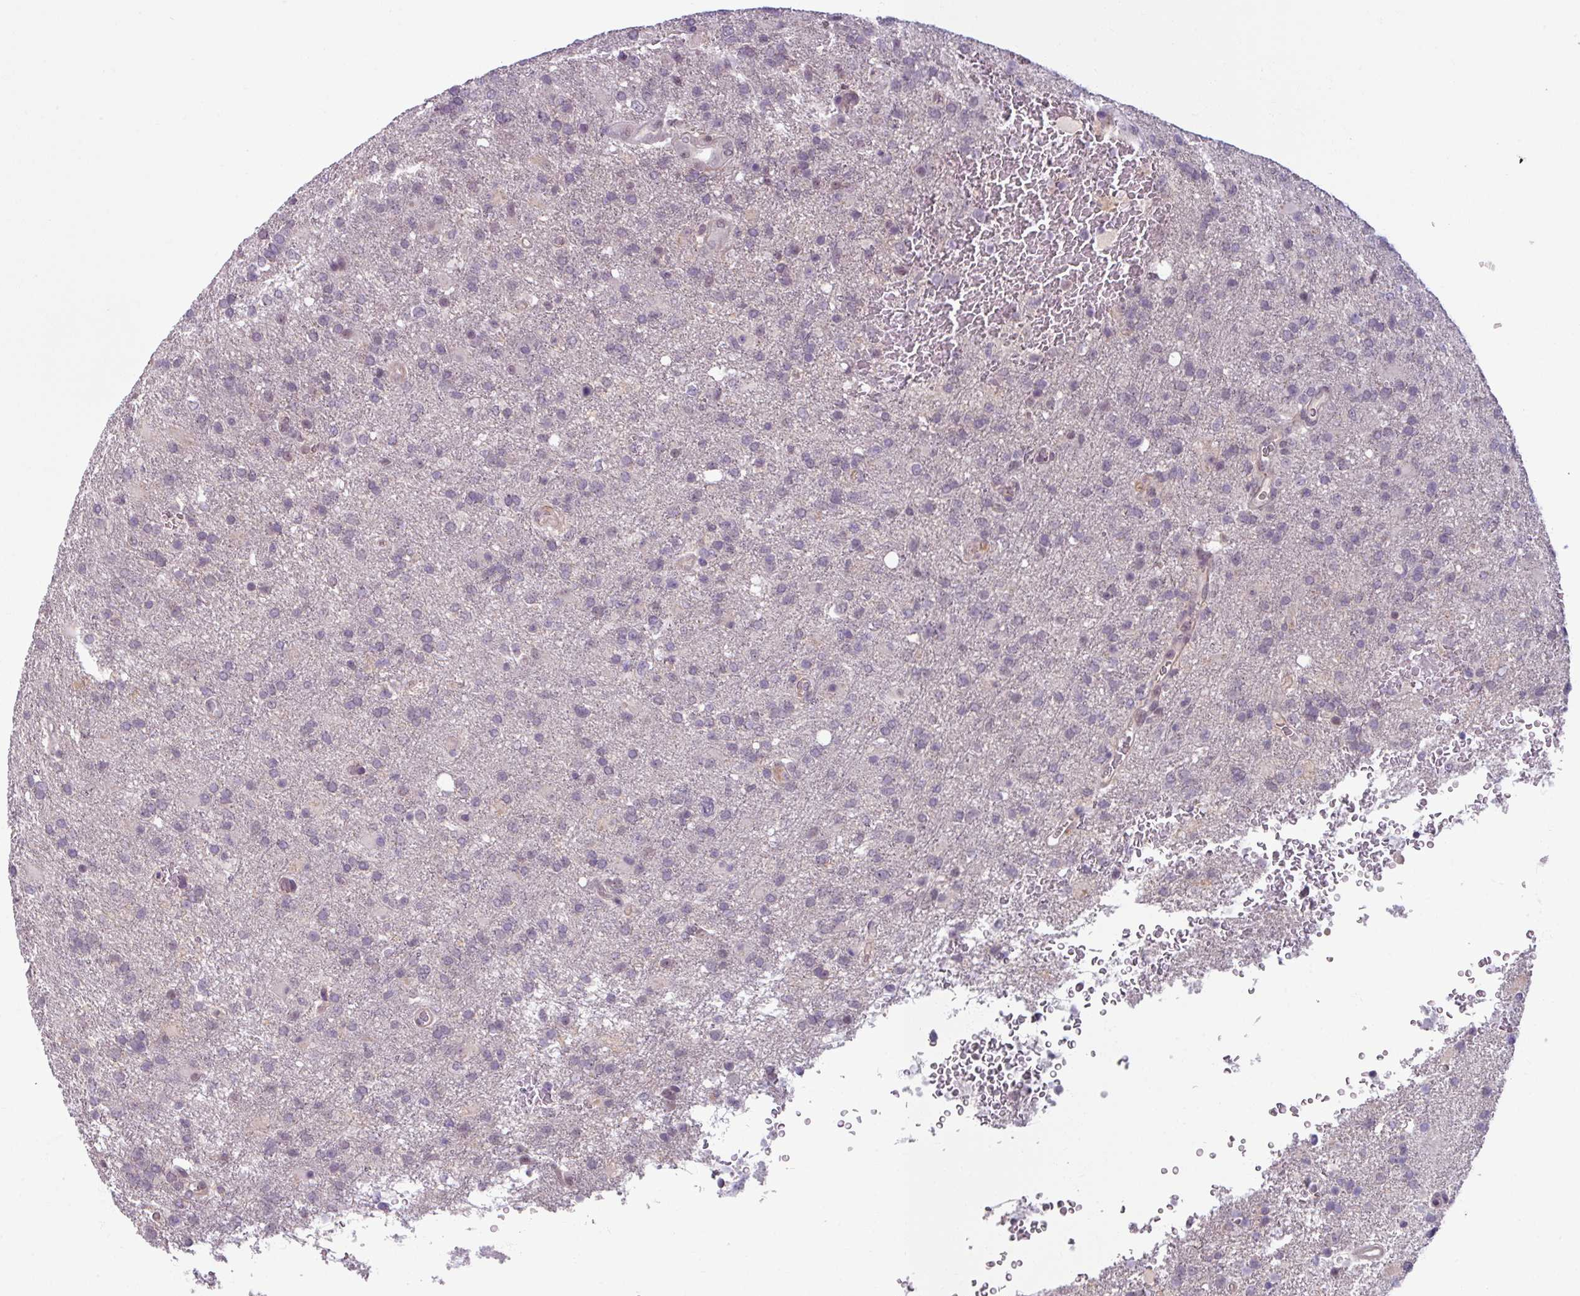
{"staining": {"intensity": "negative", "quantity": "none", "location": "none"}, "tissue": "glioma", "cell_type": "Tumor cells", "image_type": "cancer", "snomed": [{"axis": "morphology", "description": "Glioma, malignant, High grade"}, {"axis": "topography", "description": "Brain"}], "caption": "Malignant glioma (high-grade) stained for a protein using immunohistochemistry (IHC) shows no staining tumor cells.", "gene": "UVSSA", "patient": {"sex": "female", "age": 74}}